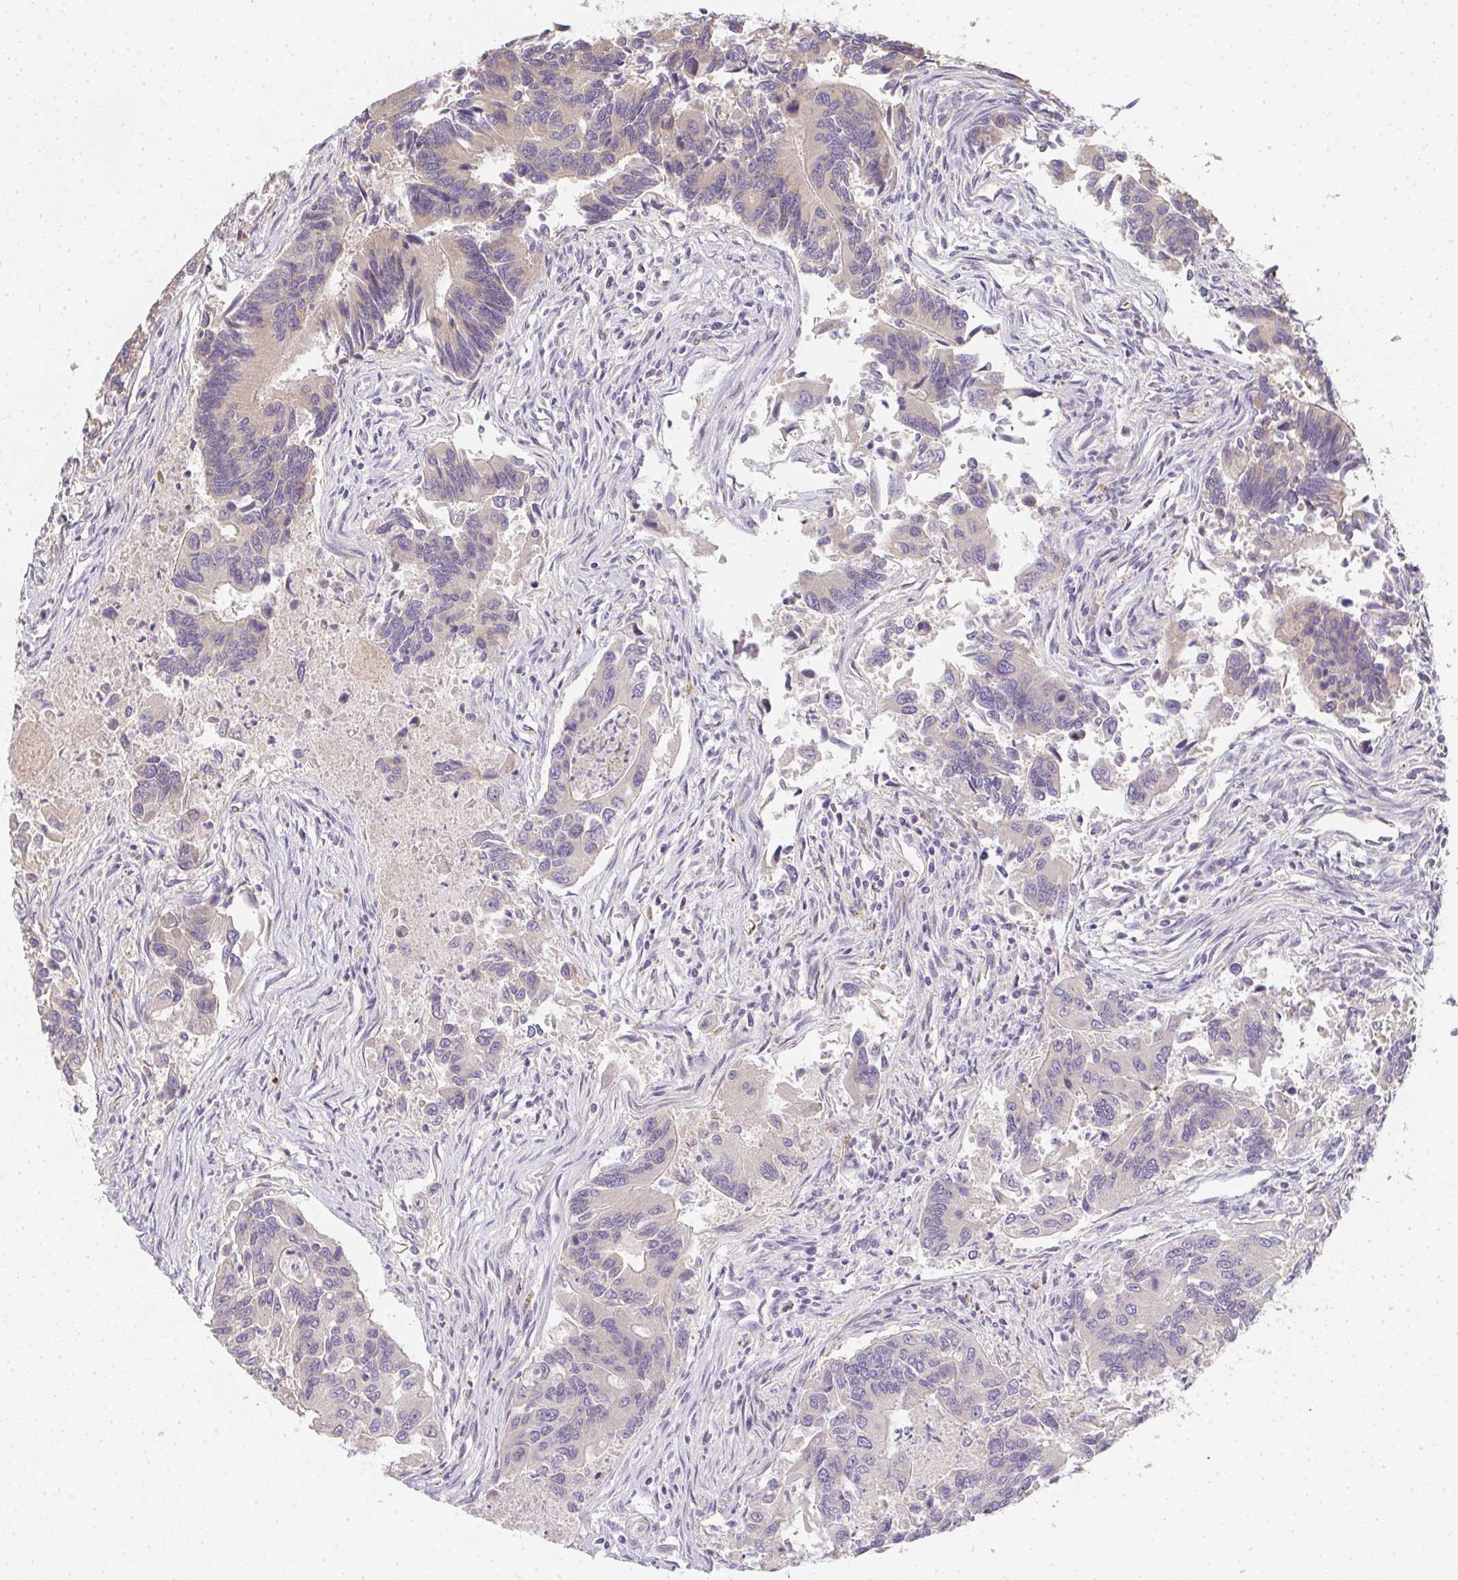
{"staining": {"intensity": "weak", "quantity": "<25%", "location": "cytoplasmic/membranous"}, "tissue": "colorectal cancer", "cell_type": "Tumor cells", "image_type": "cancer", "snomed": [{"axis": "morphology", "description": "Adenocarcinoma, NOS"}, {"axis": "topography", "description": "Colon"}], "caption": "The image demonstrates no staining of tumor cells in colorectal adenocarcinoma. (DAB IHC, high magnification).", "gene": "SLC35B3", "patient": {"sex": "female", "age": 67}}